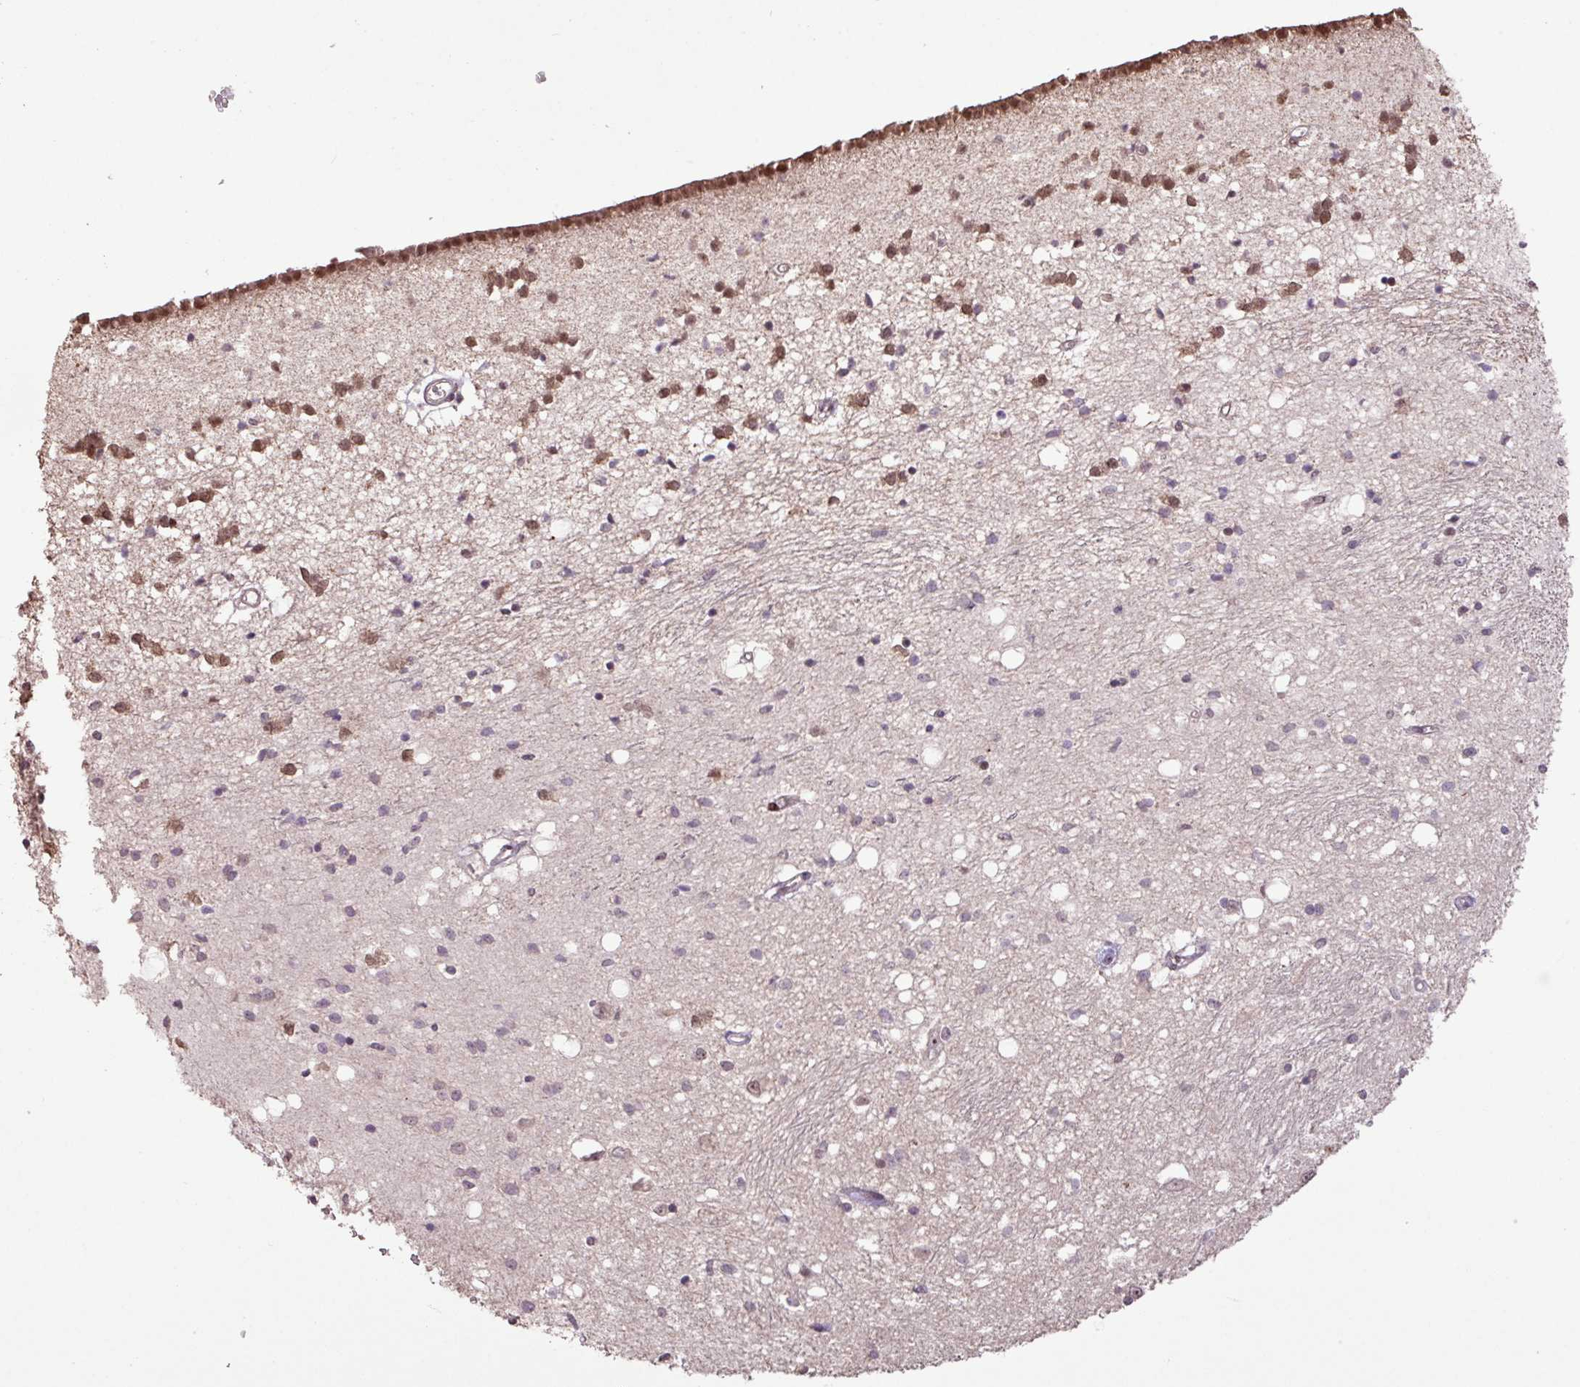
{"staining": {"intensity": "weak", "quantity": "<25%", "location": "nuclear"}, "tissue": "caudate", "cell_type": "Glial cells", "image_type": "normal", "snomed": [{"axis": "morphology", "description": "Normal tissue, NOS"}, {"axis": "topography", "description": "Lateral ventricle wall"}], "caption": "A micrograph of caudate stained for a protein reveals no brown staining in glial cells. The staining was performed using DAB (3,3'-diaminobenzidine) to visualize the protein expression in brown, while the nuclei were stained in blue with hematoxylin (Magnification: 20x).", "gene": "ZNF709", "patient": {"sex": "male", "age": 70}}